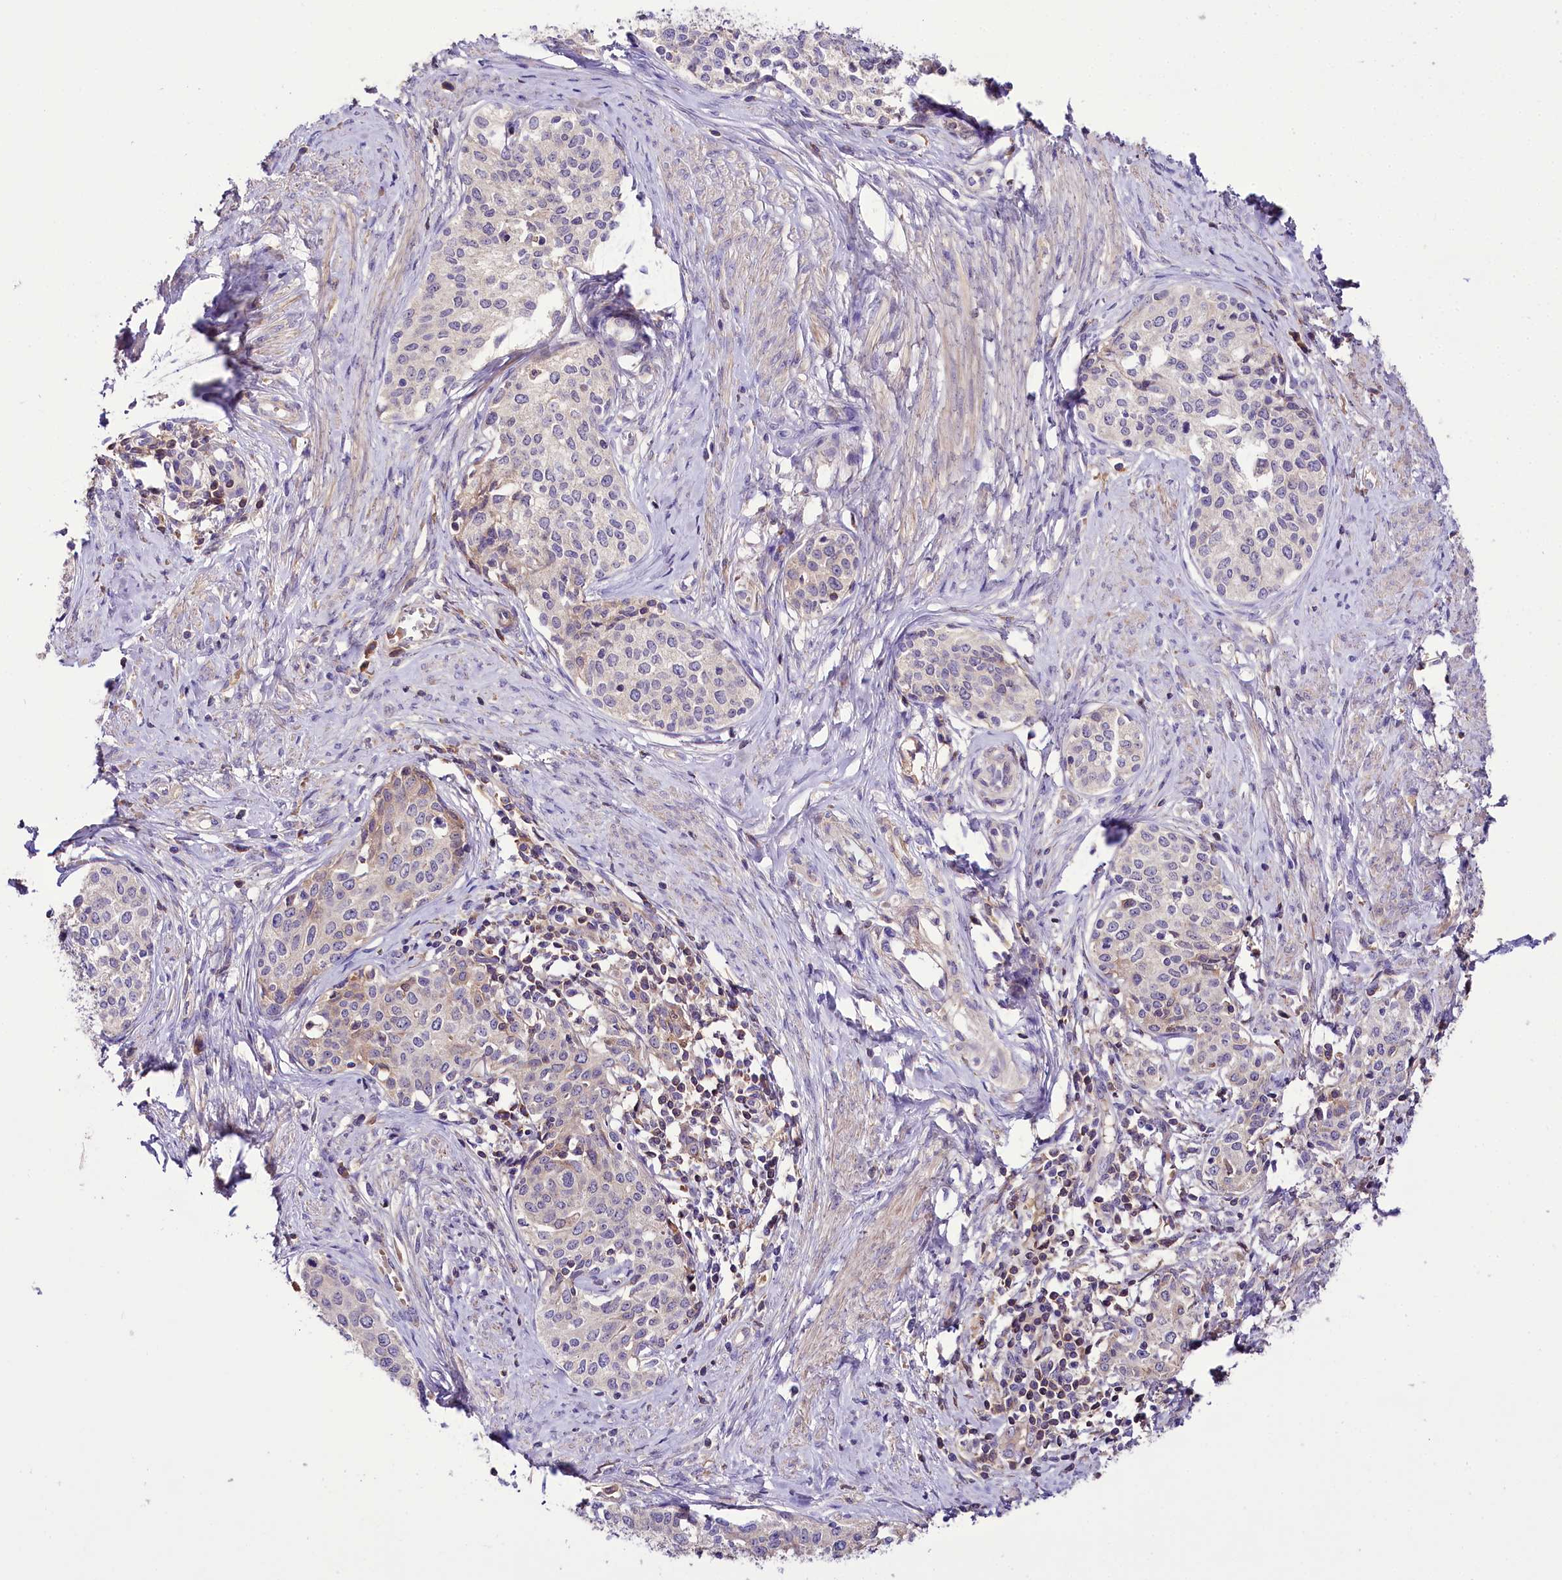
{"staining": {"intensity": "negative", "quantity": "none", "location": "none"}, "tissue": "cervical cancer", "cell_type": "Tumor cells", "image_type": "cancer", "snomed": [{"axis": "morphology", "description": "Squamous cell carcinoma, NOS"}, {"axis": "morphology", "description": "Adenocarcinoma, NOS"}, {"axis": "topography", "description": "Cervix"}], "caption": "This is an immunohistochemistry (IHC) image of human cervical squamous cell carcinoma. There is no staining in tumor cells.", "gene": "PPP1R32", "patient": {"sex": "female", "age": 52}}